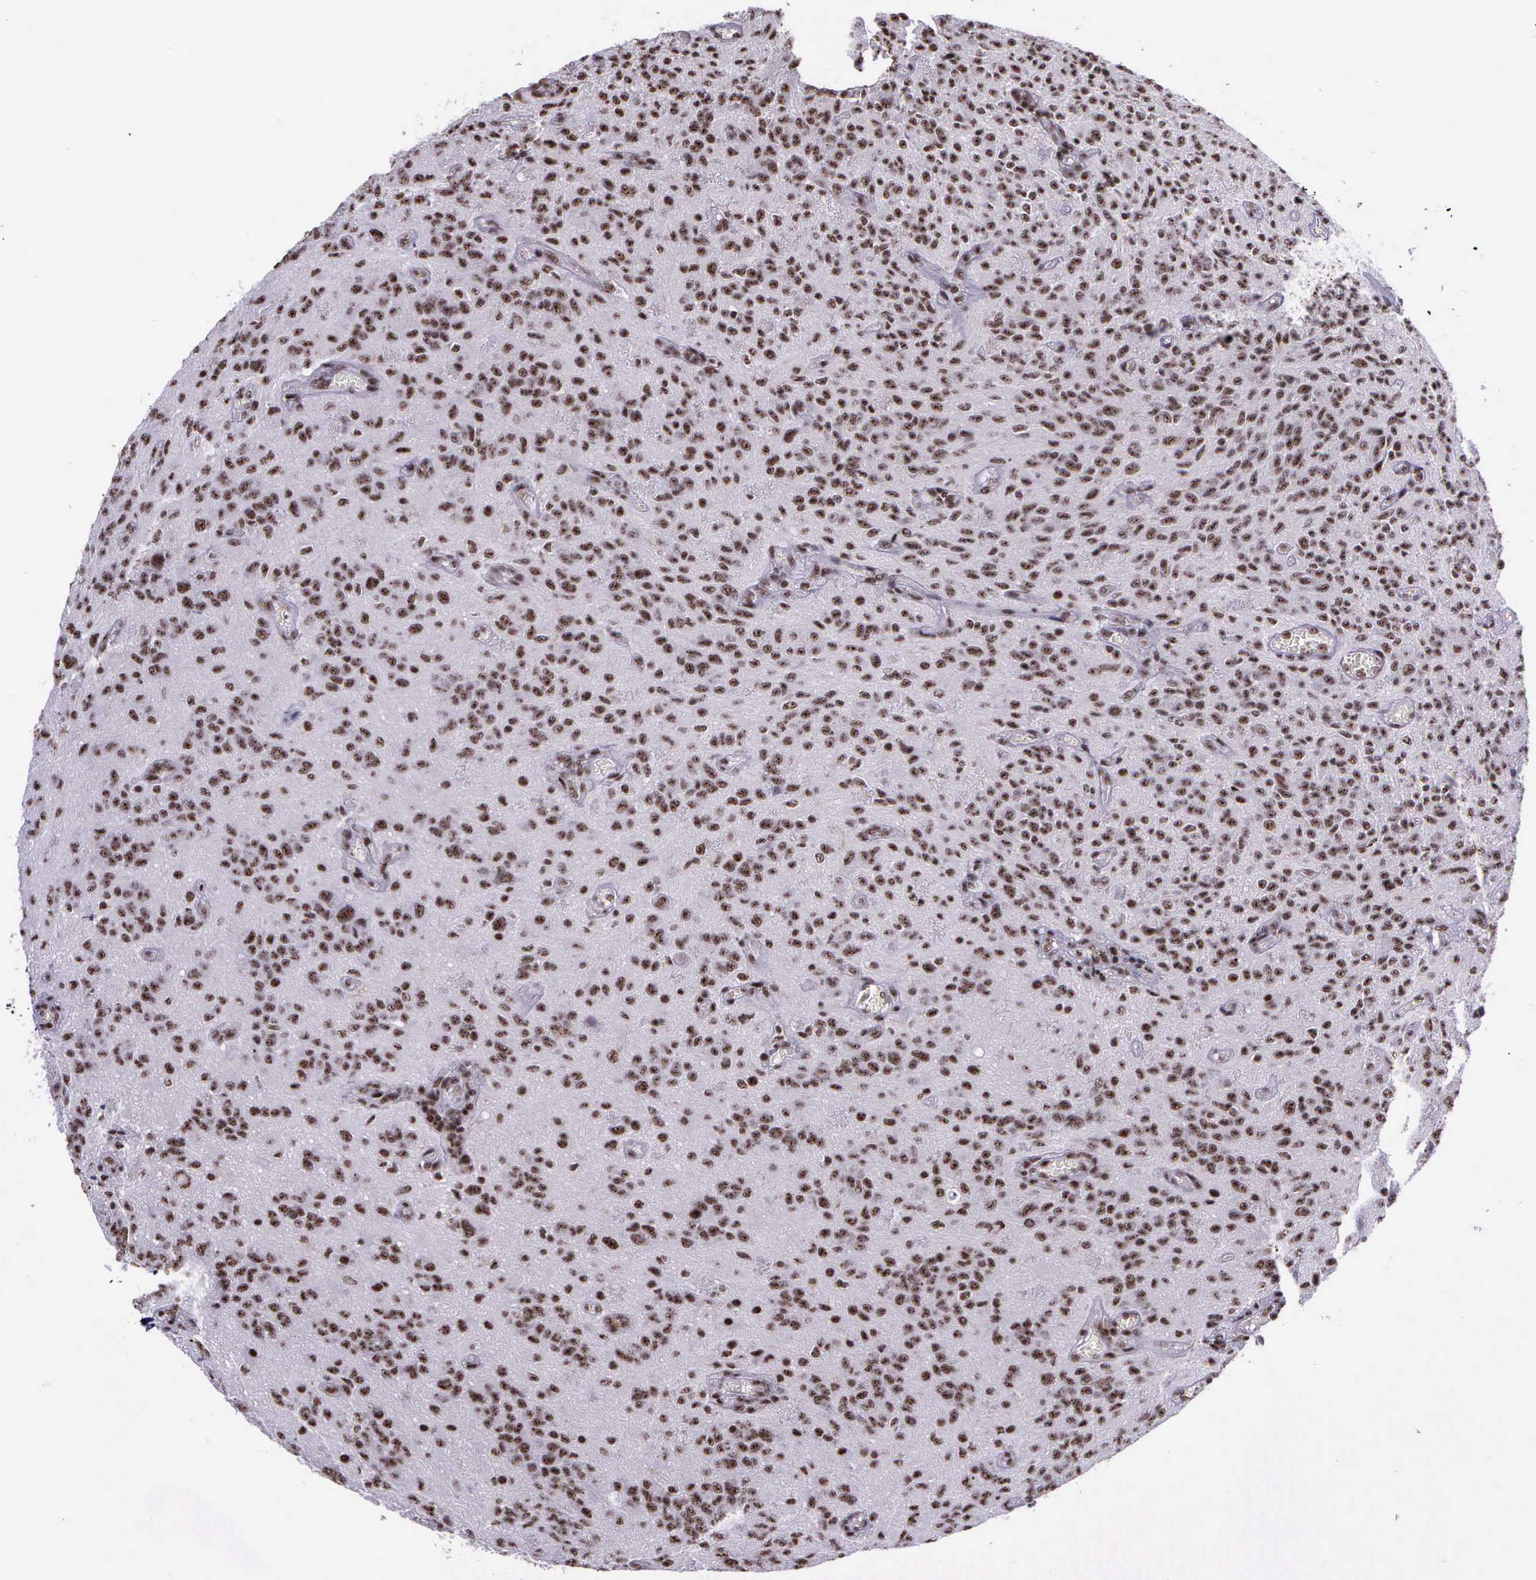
{"staining": {"intensity": "moderate", "quantity": ">75%", "location": "nuclear"}, "tissue": "glioma", "cell_type": "Tumor cells", "image_type": "cancer", "snomed": [{"axis": "morphology", "description": "Glioma, malignant, Low grade"}, {"axis": "topography", "description": "Brain"}], "caption": "Immunohistochemical staining of glioma shows medium levels of moderate nuclear protein expression in about >75% of tumor cells. (IHC, brightfield microscopy, high magnification).", "gene": "FAM47A", "patient": {"sex": "female", "age": 15}}